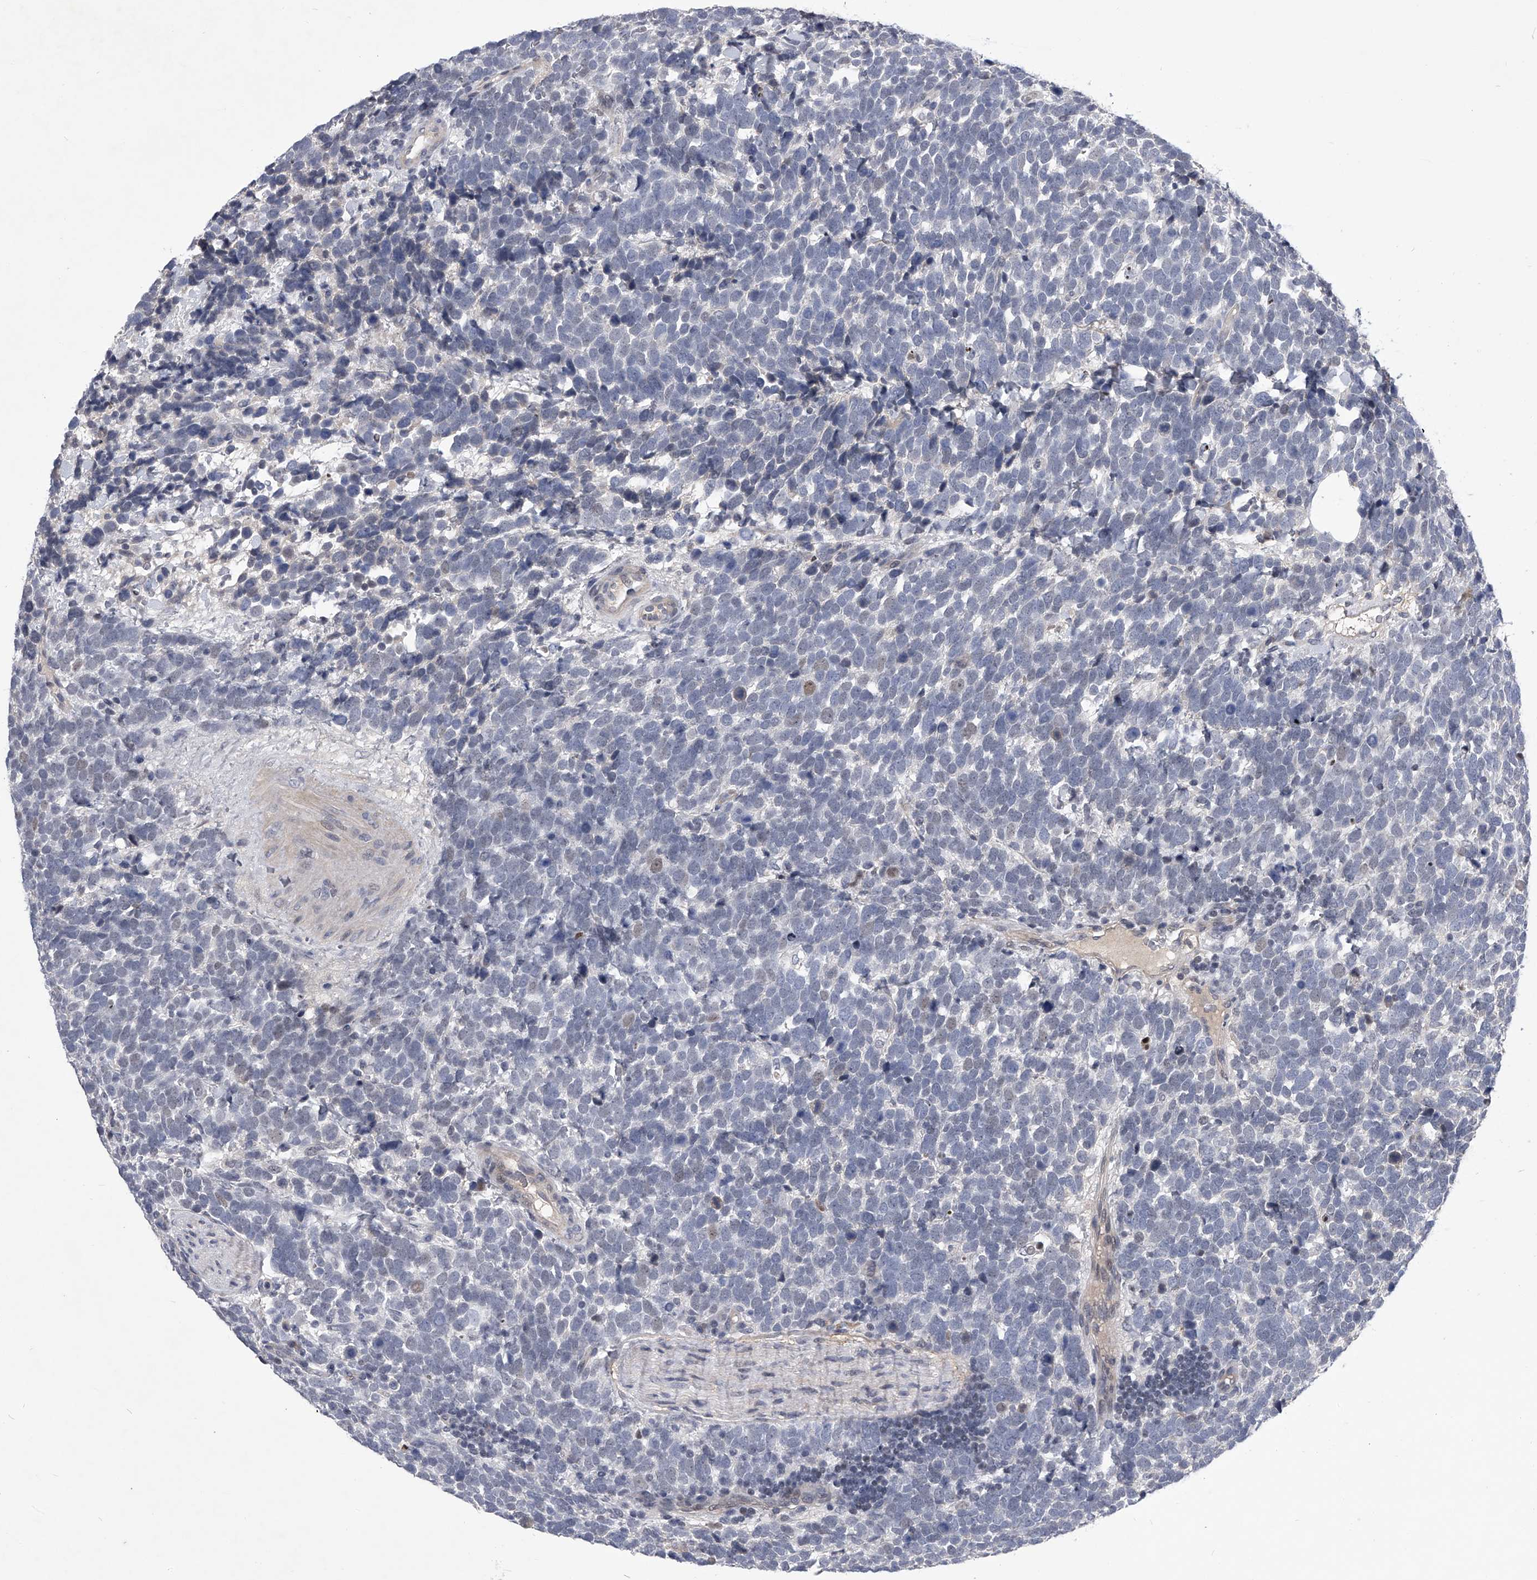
{"staining": {"intensity": "negative", "quantity": "none", "location": "none"}, "tissue": "urothelial cancer", "cell_type": "Tumor cells", "image_type": "cancer", "snomed": [{"axis": "morphology", "description": "Urothelial carcinoma, High grade"}, {"axis": "topography", "description": "Urinary bladder"}], "caption": "IHC image of human urothelial carcinoma (high-grade) stained for a protein (brown), which shows no positivity in tumor cells.", "gene": "ZNF76", "patient": {"sex": "female", "age": 82}}